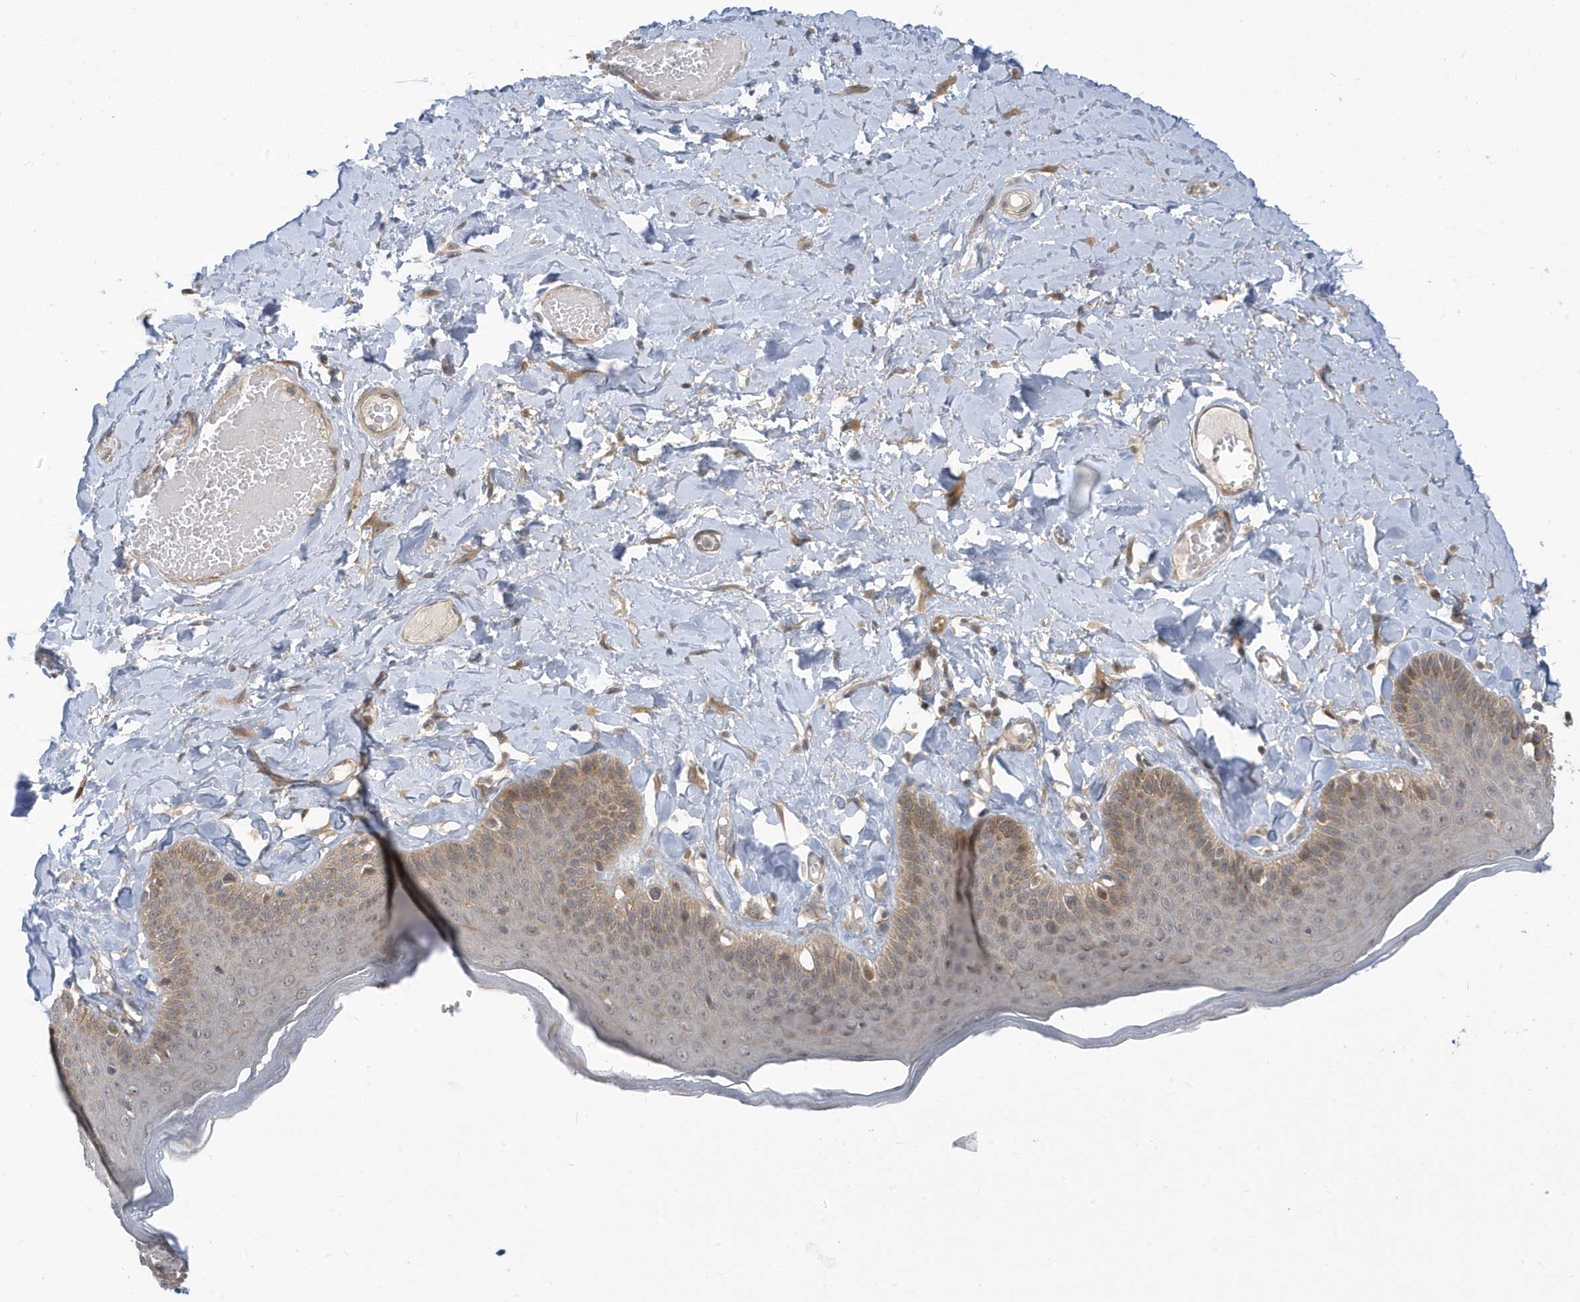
{"staining": {"intensity": "moderate", "quantity": "<25%", "location": "cytoplasmic/membranous"}, "tissue": "skin", "cell_type": "Epidermal cells", "image_type": "normal", "snomed": [{"axis": "morphology", "description": "Normal tissue, NOS"}, {"axis": "topography", "description": "Anal"}], "caption": "A low amount of moderate cytoplasmic/membranous staining is present in about <25% of epidermal cells in benign skin.", "gene": "USP53", "patient": {"sex": "male", "age": 69}}